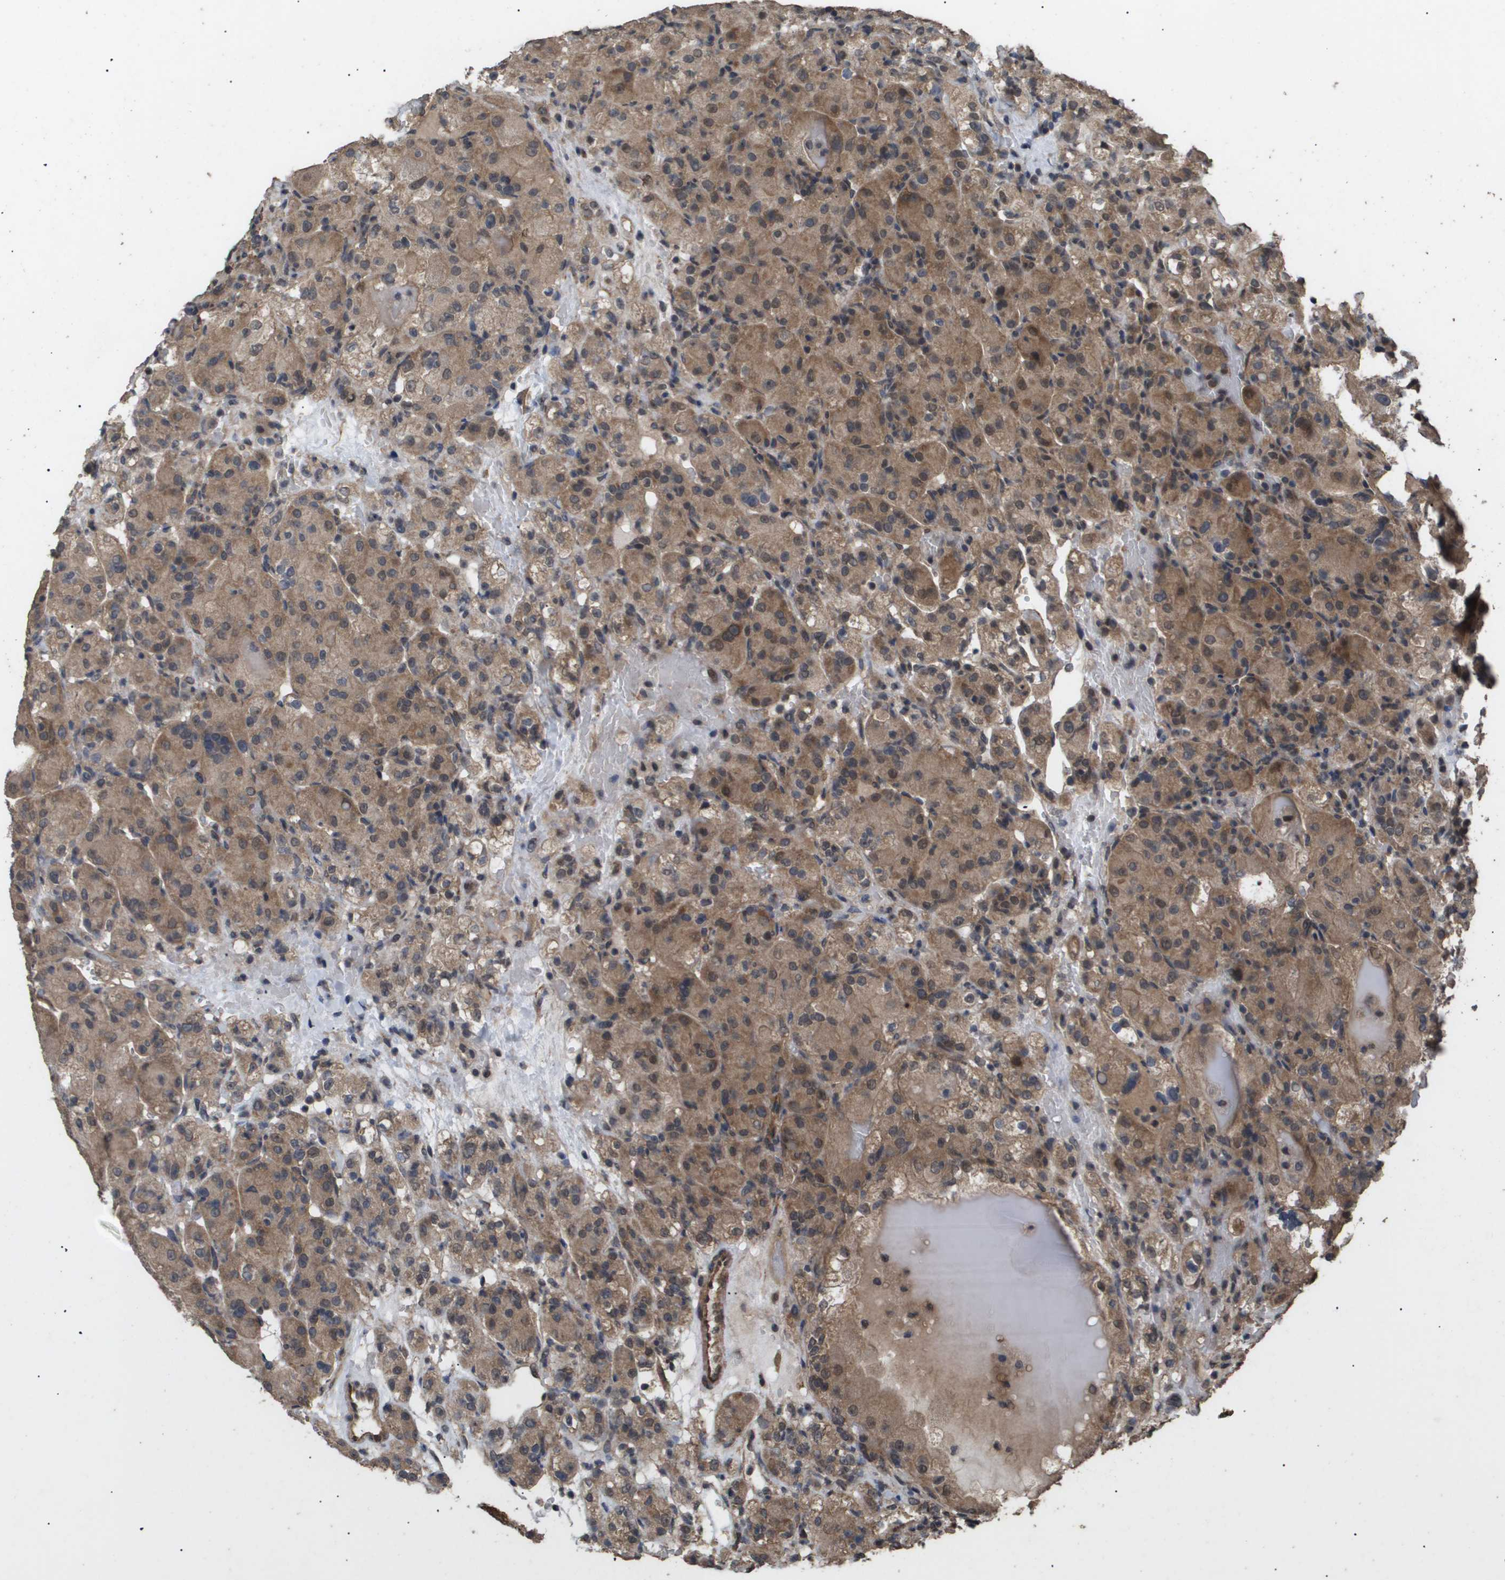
{"staining": {"intensity": "moderate", "quantity": ">75%", "location": "cytoplasmic/membranous"}, "tissue": "renal cancer", "cell_type": "Tumor cells", "image_type": "cancer", "snomed": [{"axis": "morphology", "description": "Normal tissue, NOS"}, {"axis": "morphology", "description": "Adenocarcinoma, NOS"}, {"axis": "topography", "description": "Kidney"}], "caption": "Moderate cytoplasmic/membranous expression is identified in about >75% of tumor cells in renal cancer (adenocarcinoma).", "gene": "CUL5", "patient": {"sex": "male", "age": 61}}